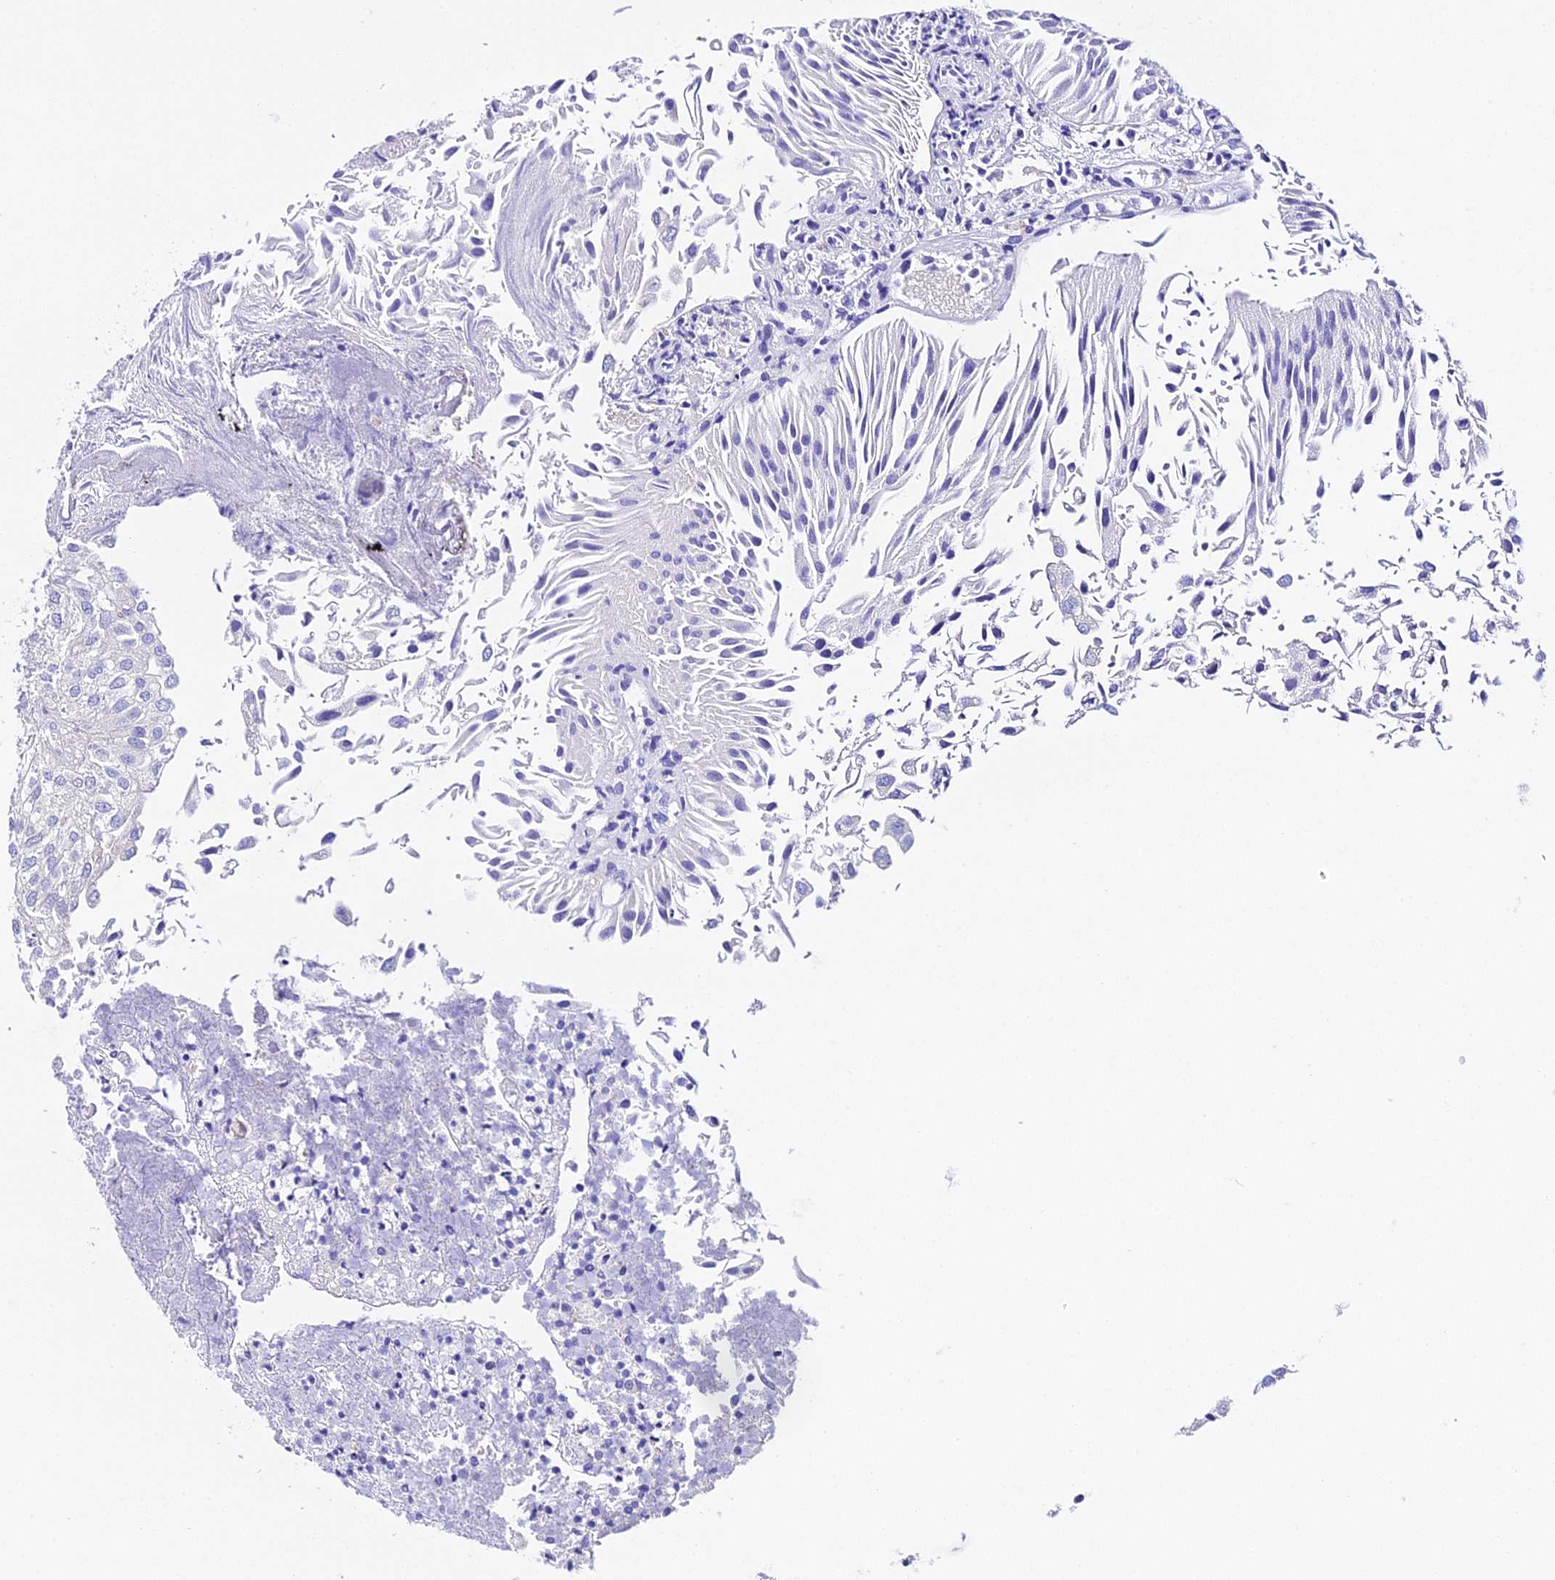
{"staining": {"intensity": "negative", "quantity": "none", "location": "none"}, "tissue": "urothelial cancer", "cell_type": "Tumor cells", "image_type": "cancer", "snomed": [{"axis": "morphology", "description": "Urothelial carcinoma, Low grade"}, {"axis": "topography", "description": "Urinary bladder"}], "caption": "This is an IHC histopathology image of urothelial carcinoma (low-grade). There is no expression in tumor cells.", "gene": "TMEM117", "patient": {"sex": "female", "age": 89}}